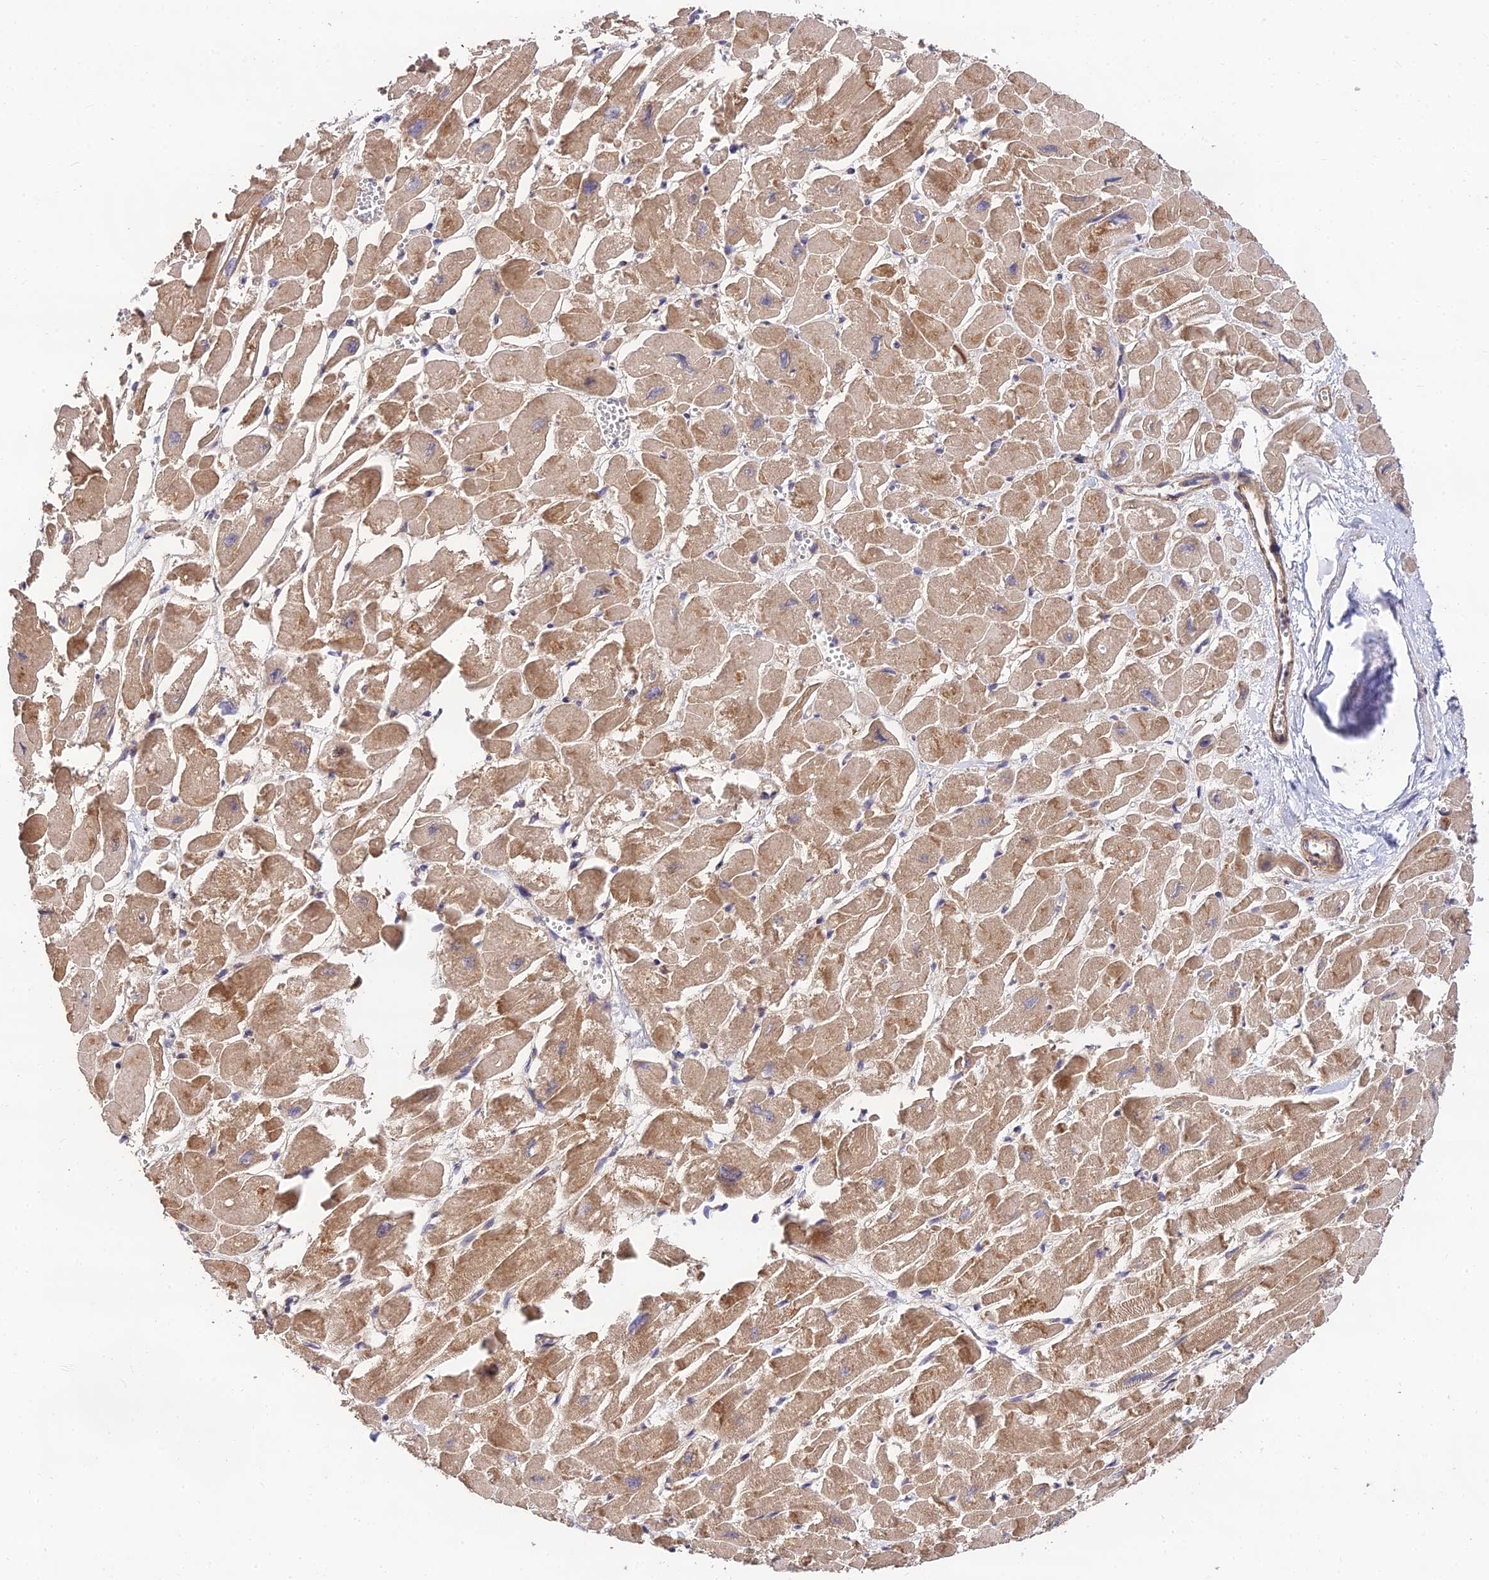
{"staining": {"intensity": "moderate", "quantity": "25%-75%", "location": "cytoplasmic/membranous"}, "tissue": "heart muscle", "cell_type": "Cardiomyocytes", "image_type": "normal", "snomed": [{"axis": "morphology", "description": "Normal tissue, NOS"}, {"axis": "topography", "description": "Heart"}], "caption": "Immunohistochemical staining of unremarkable human heart muscle displays medium levels of moderate cytoplasmic/membranous staining in approximately 25%-75% of cardiomyocytes. Nuclei are stained in blue.", "gene": "MKKS", "patient": {"sex": "male", "age": 54}}